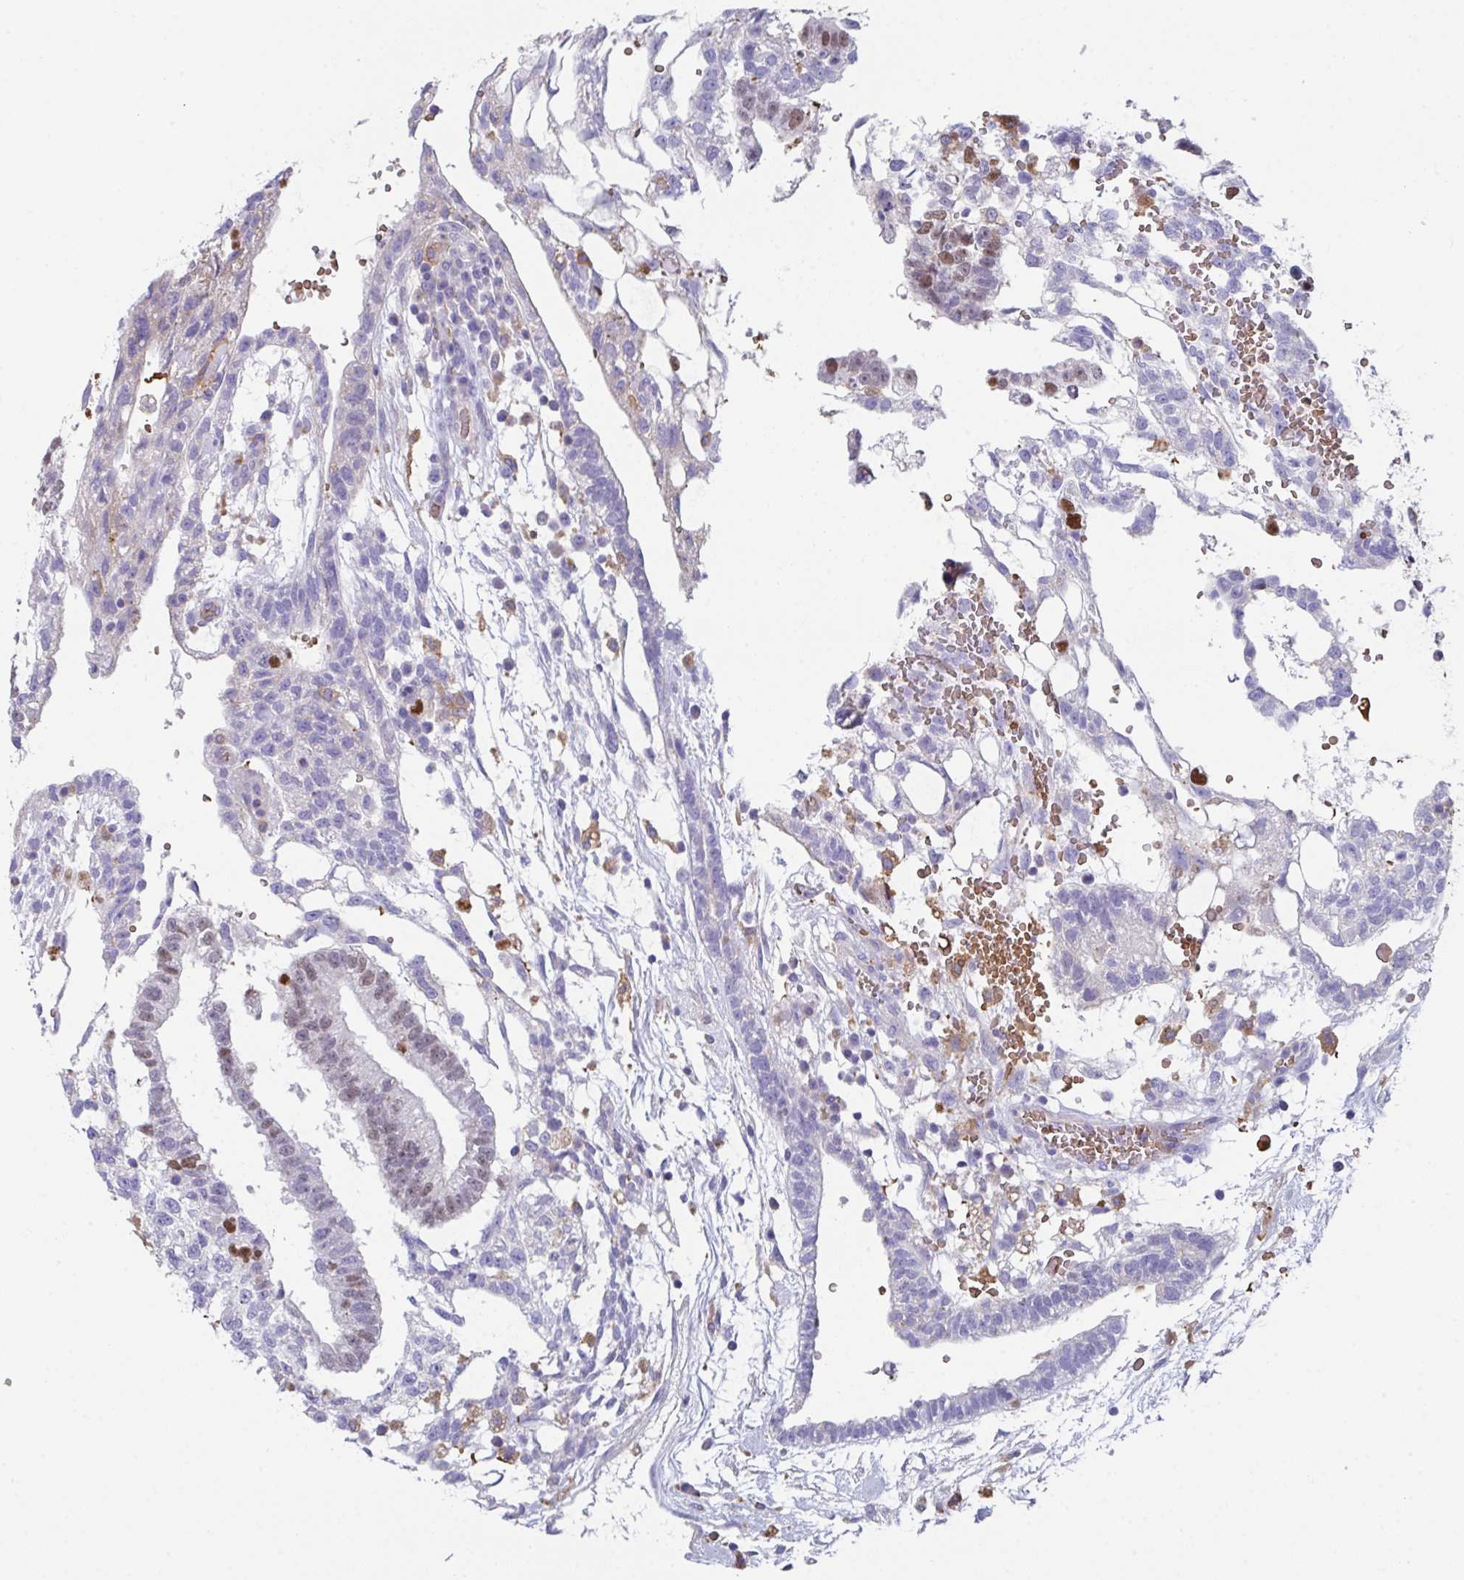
{"staining": {"intensity": "weak", "quantity": "<25%", "location": "nuclear"}, "tissue": "testis cancer", "cell_type": "Tumor cells", "image_type": "cancer", "snomed": [{"axis": "morphology", "description": "Carcinoma, Embryonal, NOS"}, {"axis": "topography", "description": "Testis"}], "caption": "The IHC micrograph has no significant positivity in tumor cells of testis cancer (embryonal carcinoma) tissue. (DAB (3,3'-diaminobenzidine) immunohistochemistry (IHC), high magnification).", "gene": "TFAP2C", "patient": {"sex": "male", "age": 32}}